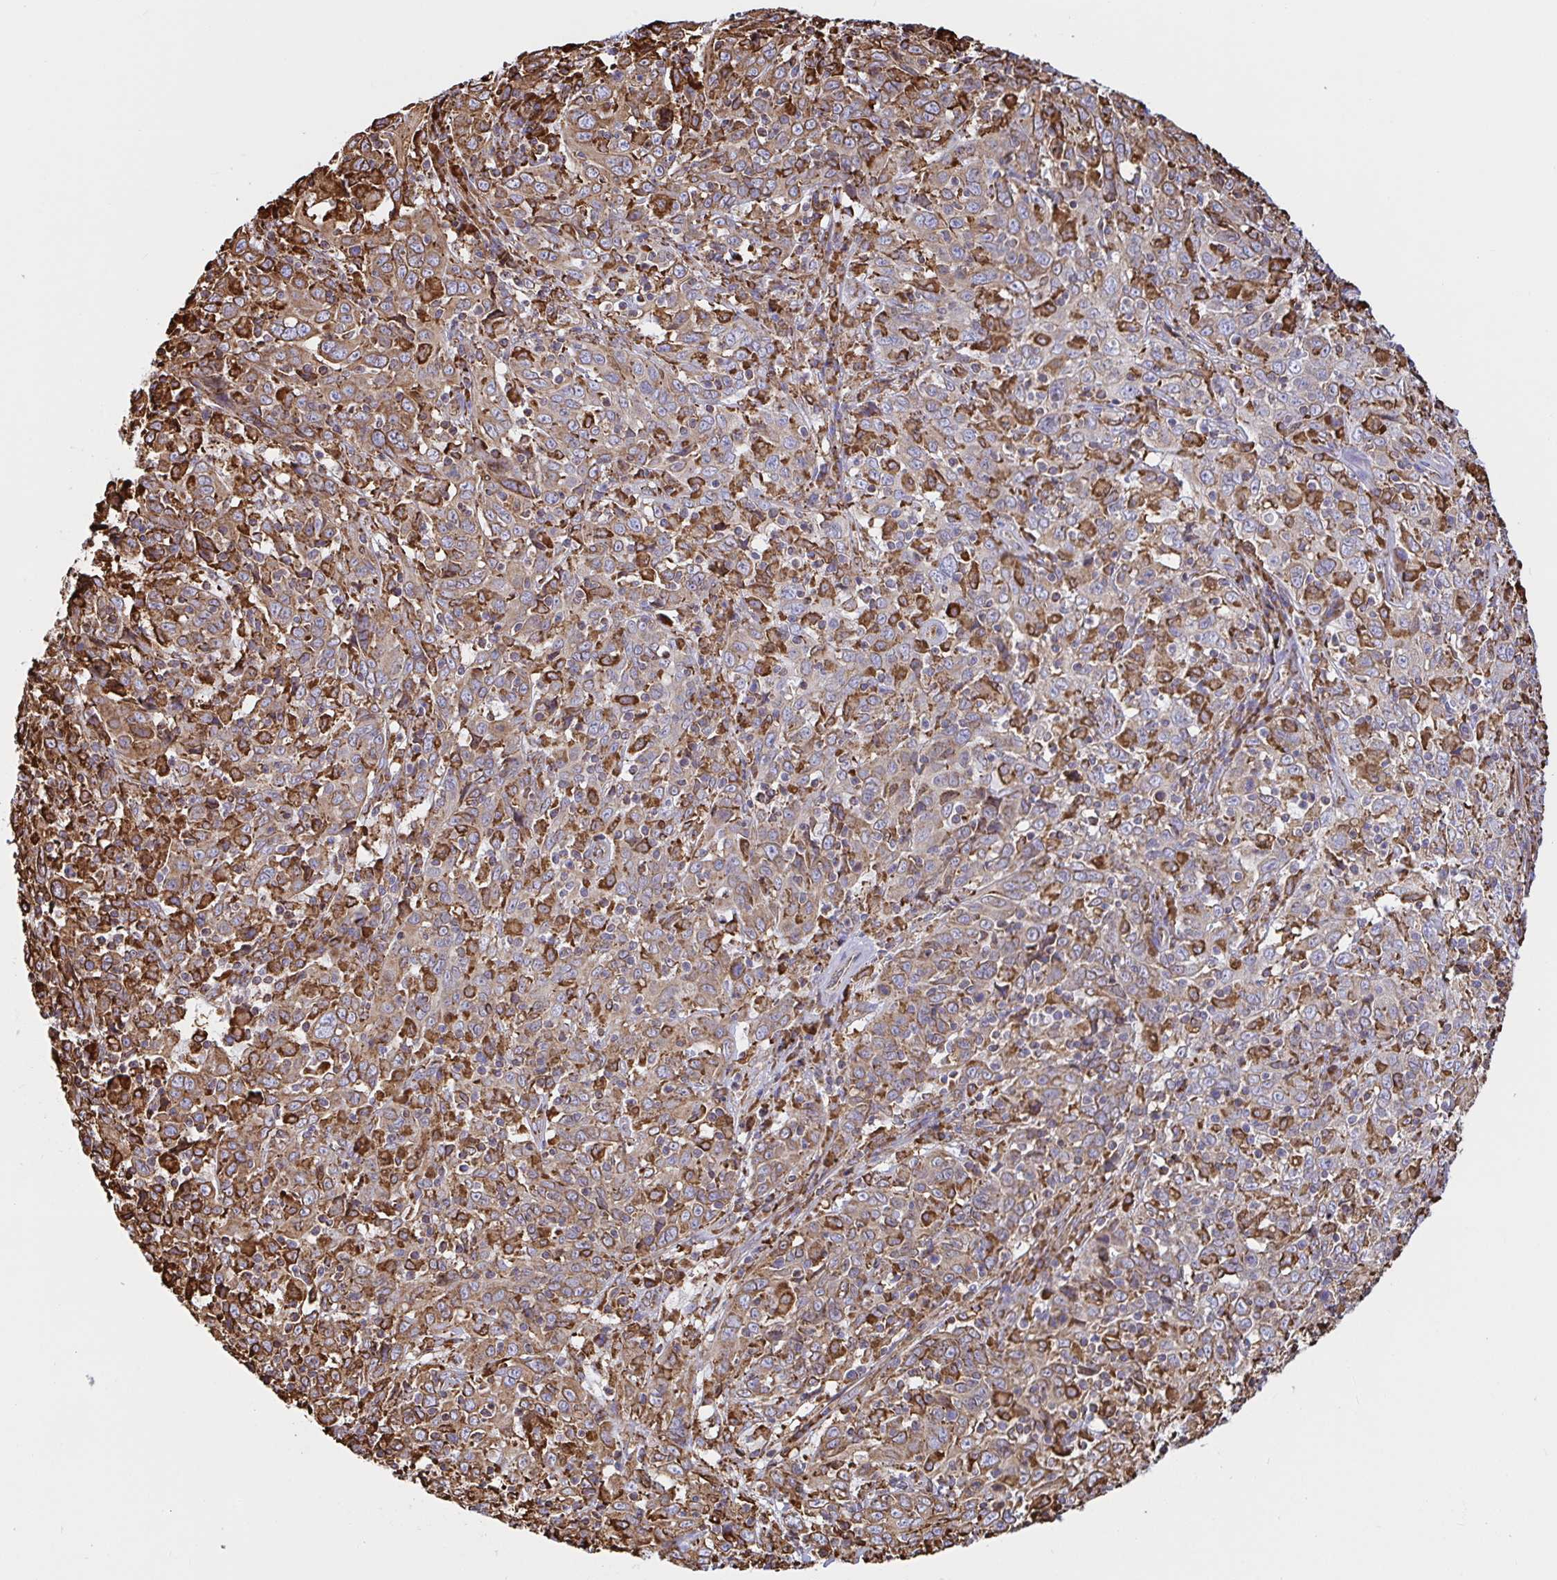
{"staining": {"intensity": "weak", "quantity": "25%-75%", "location": "cytoplasmic/membranous"}, "tissue": "cervical cancer", "cell_type": "Tumor cells", "image_type": "cancer", "snomed": [{"axis": "morphology", "description": "Squamous cell carcinoma, NOS"}, {"axis": "topography", "description": "Cervix"}], "caption": "Approximately 25%-75% of tumor cells in cervical squamous cell carcinoma reveal weak cytoplasmic/membranous protein expression as visualized by brown immunohistochemical staining.", "gene": "CLGN", "patient": {"sex": "female", "age": 46}}